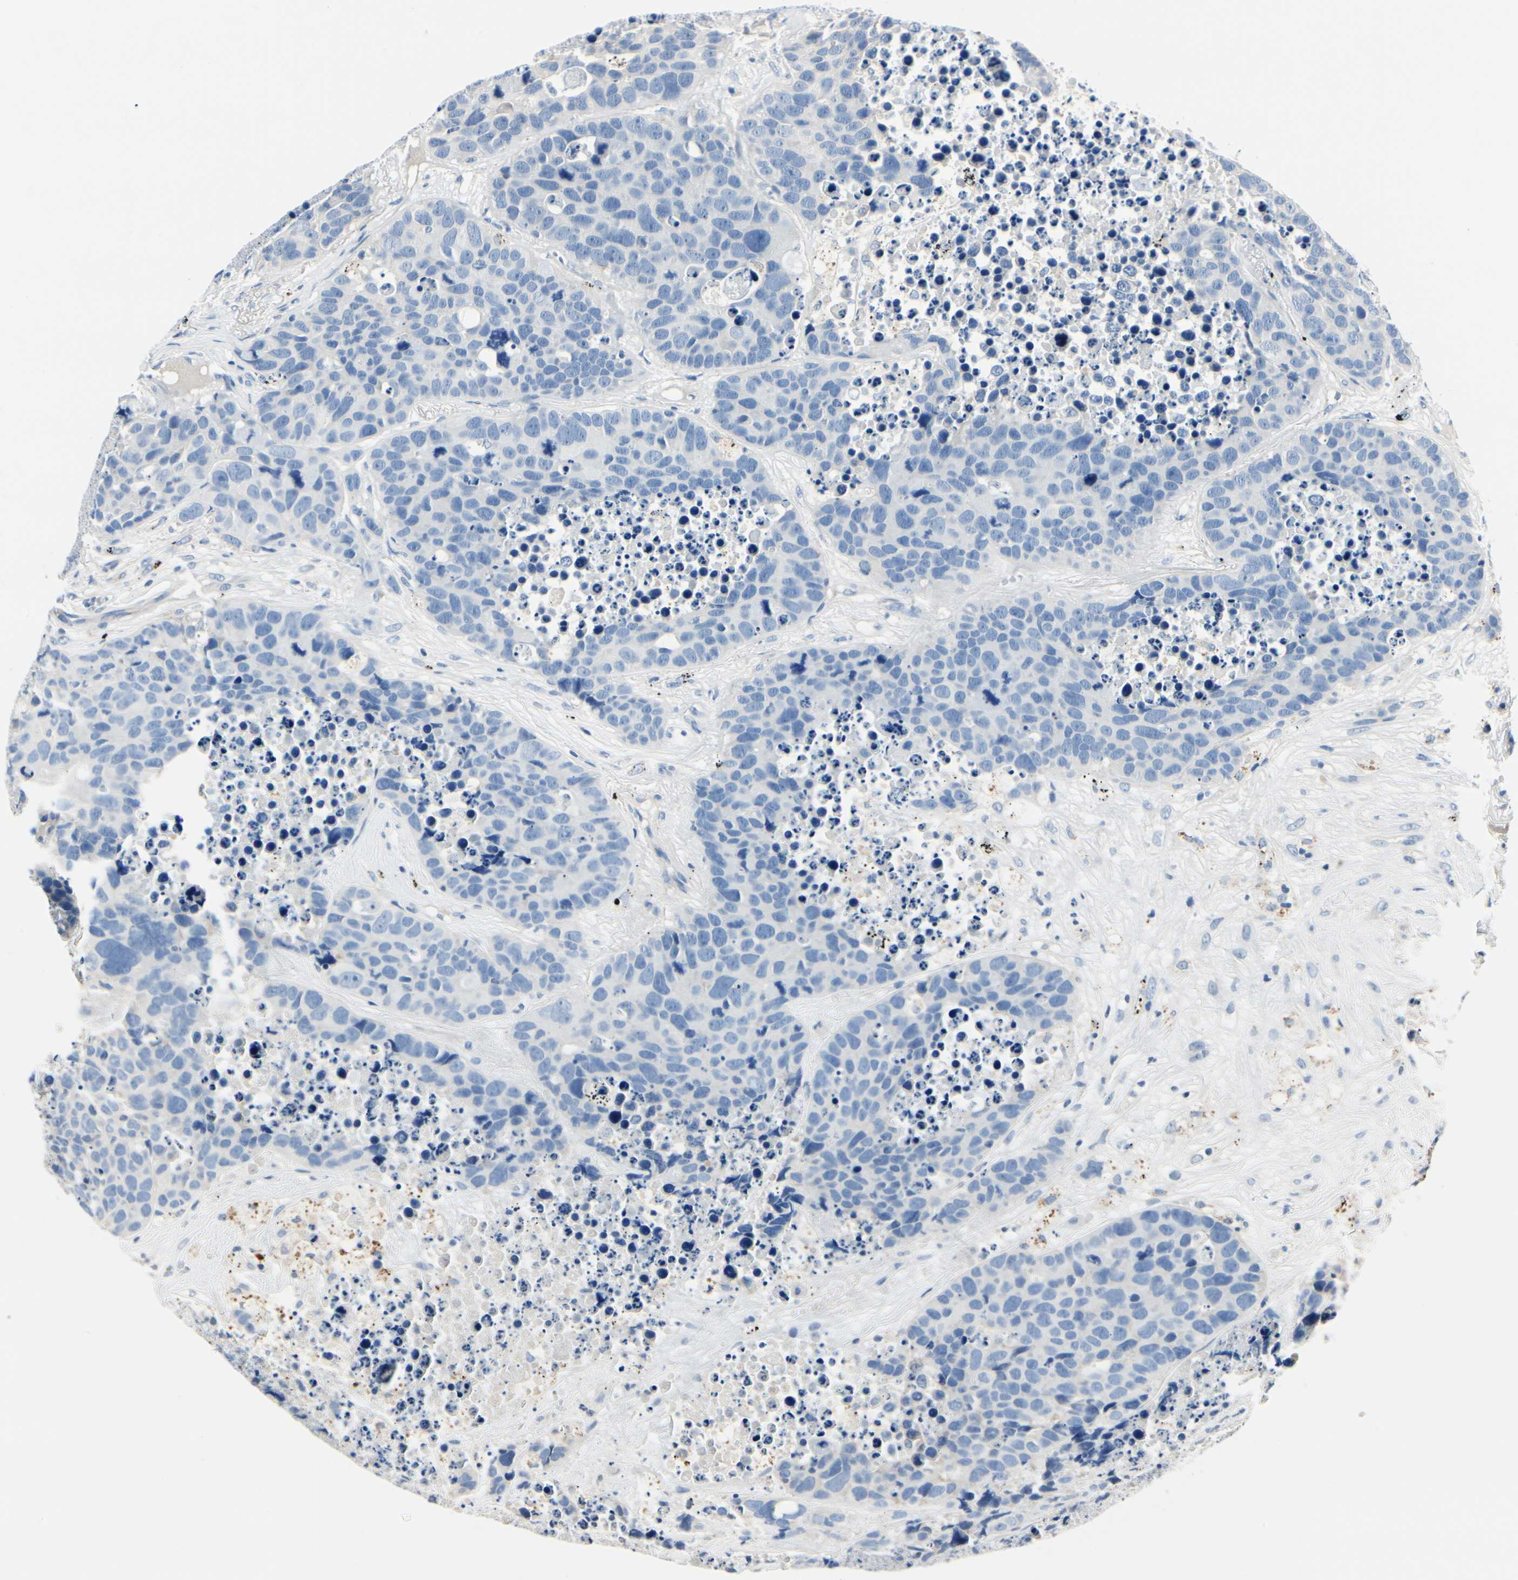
{"staining": {"intensity": "negative", "quantity": "none", "location": "none"}, "tissue": "carcinoid", "cell_type": "Tumor cells", "image_type": "cancer", "snomed": [{"axis": "morphology", "description": "Carcinoid, malignant, NOS"}, {"axis": "topography", "description": "Lung"}], "caption": "Immunohistochemistry image of human carcinoid (malignant) stained for a protein (brown), which shows no positivity in tumor cells.", "gene": "TGFBR3", "patient": {"sex": "male", "age": 60}}